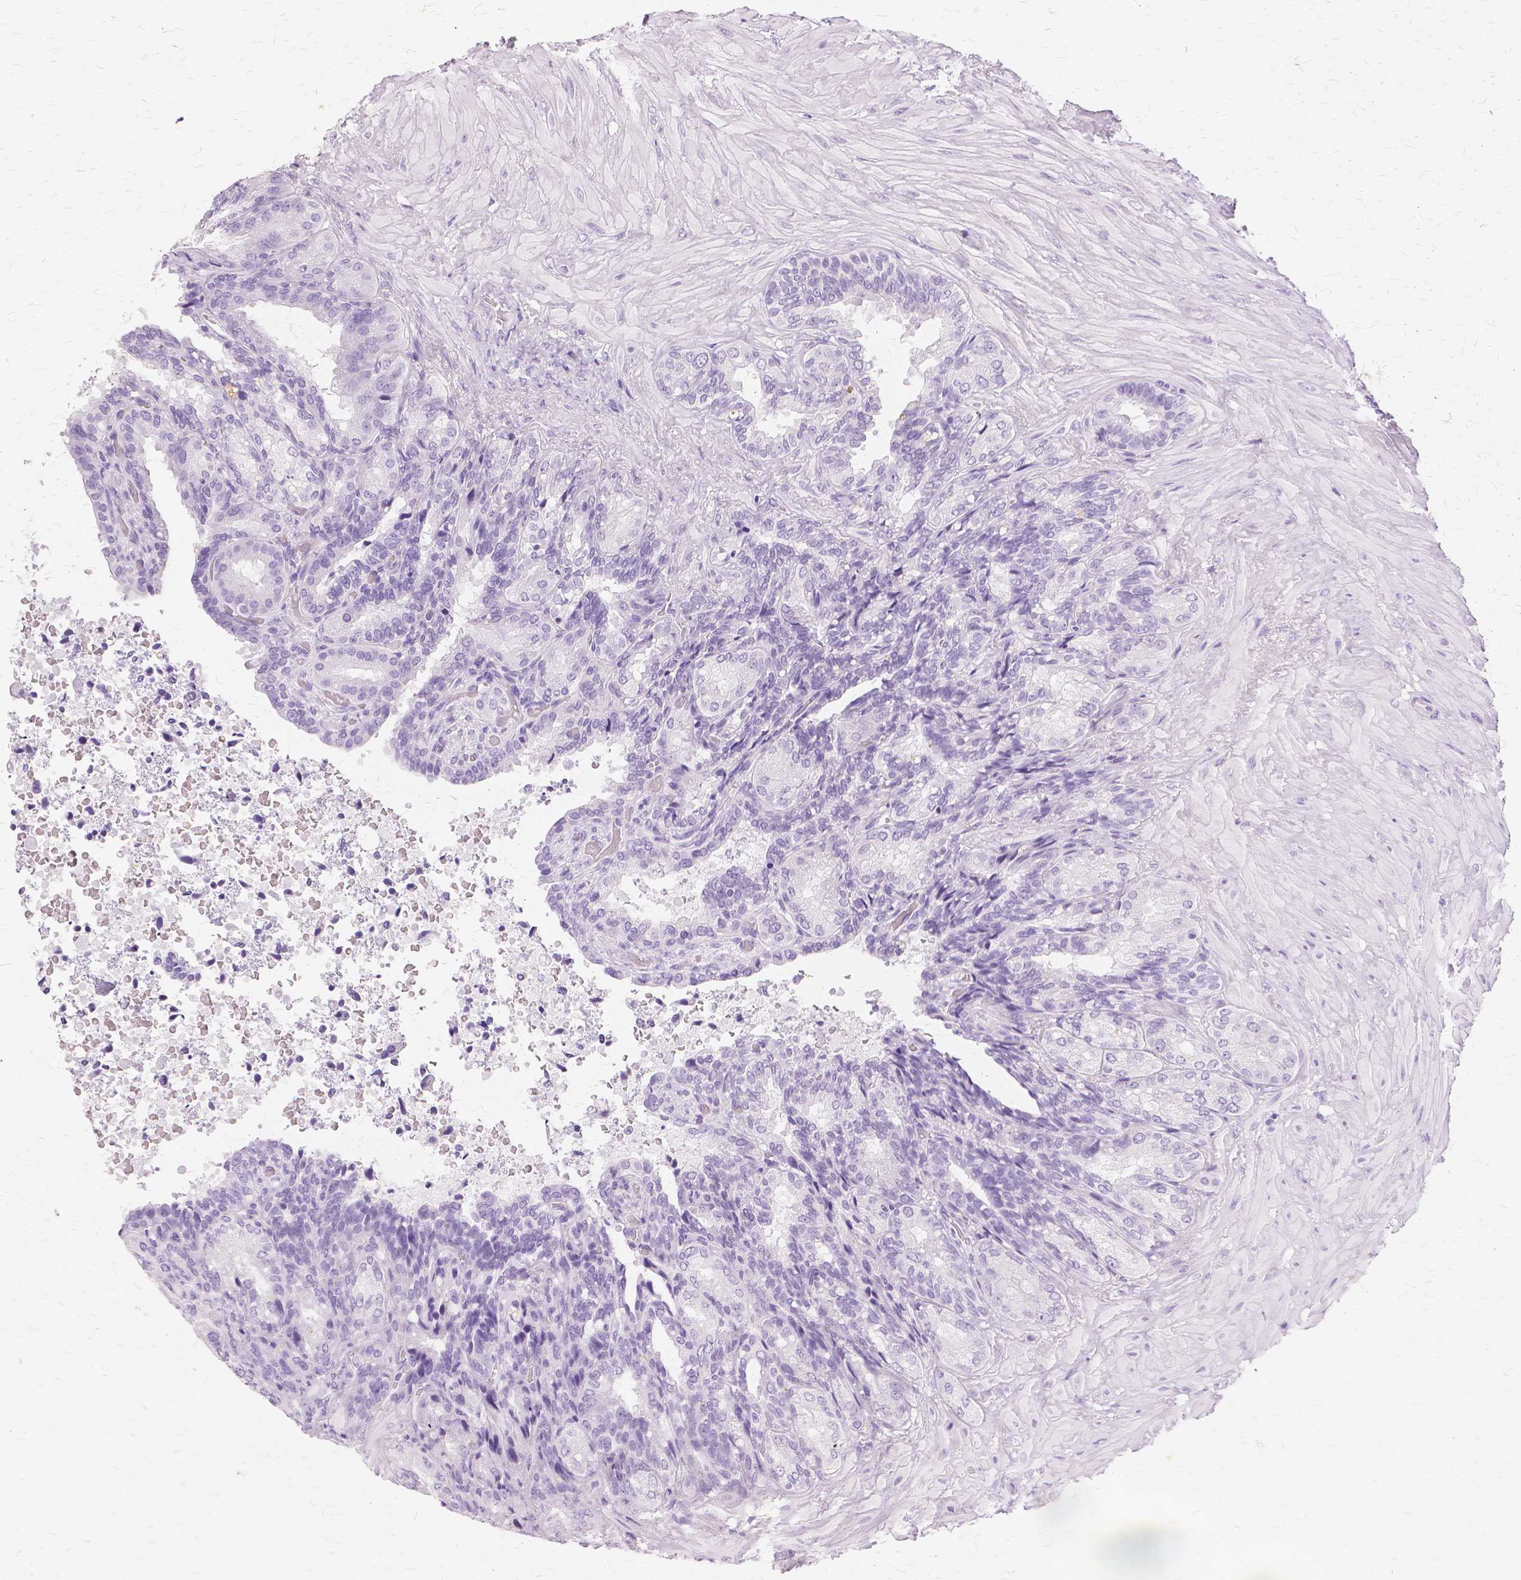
{"staining": {"intensity": "negative", "quantity": "none", "location": "none"}, "tissue": "seminal vesicle", "cell_type": "Glandular cells", "image_type": "normal", "snomed": [{"axis": "morphology", "description": "Normal tissue, NOS"}, {"axis": "topography", "description": "Seminal veicle"}], "caption": "Image shows no protein positivity in glandular cells of unremarkable seminal vesicle.", "gene": "TGM1", "patient": {"sex": "male", "age": 68}}